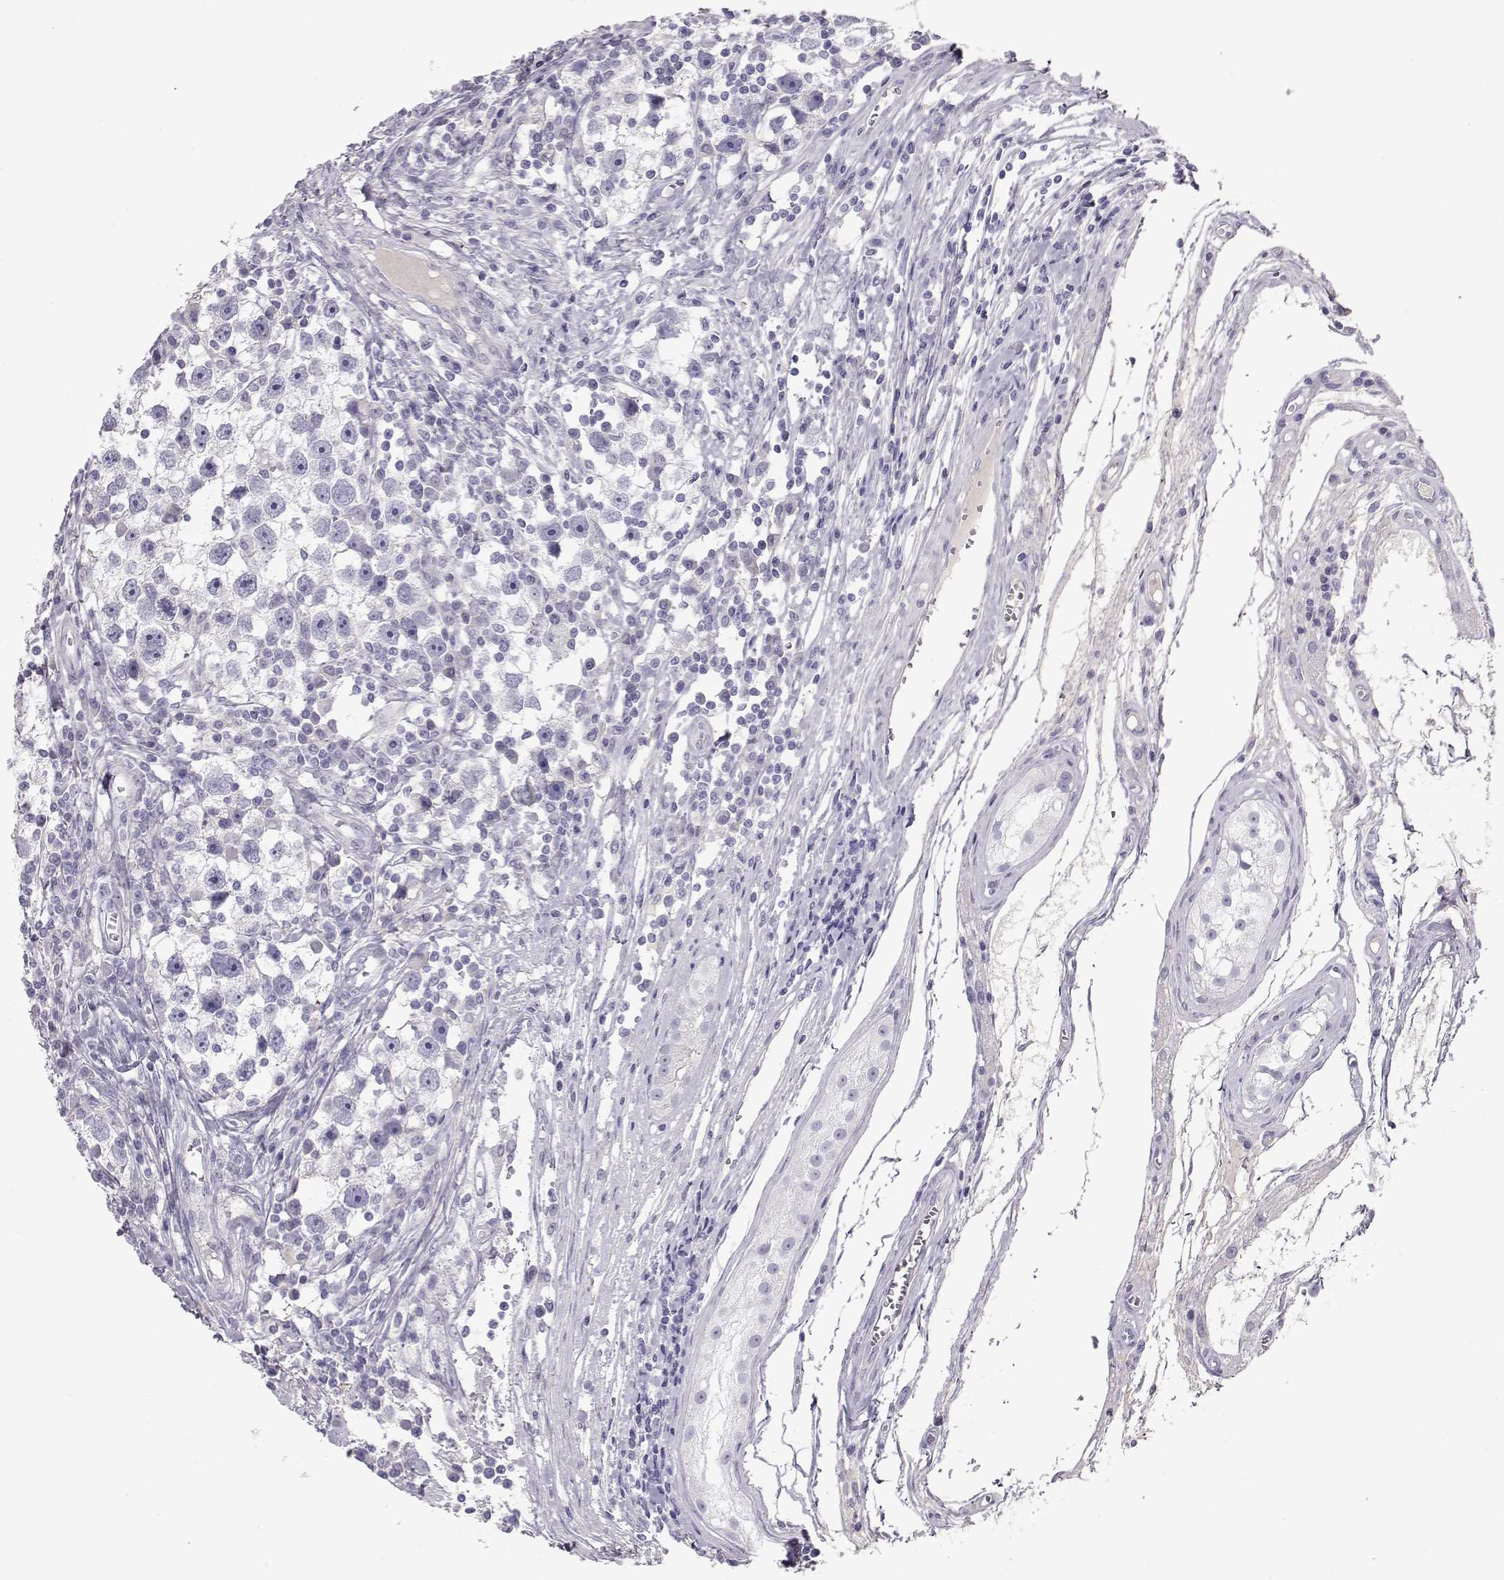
{"staining": {"intensity": "negative", "quantity": "none", "location": "none"}, "tissue": "testis cancer", "cell_type": "Tumor cells", "image_type": "cancer", "snomed": [{"axis": "morphology", "description": "Seminoma, NOS"}, {"axis": "topography", "description": "Testis"}], "caption": "High power microscopy image of an immunohistochemistry micrograph of testis cancer, revealing no significant staining in tumor cells.", "gene": "GPR26", "patient": {"sex": "male", "age": 30}}